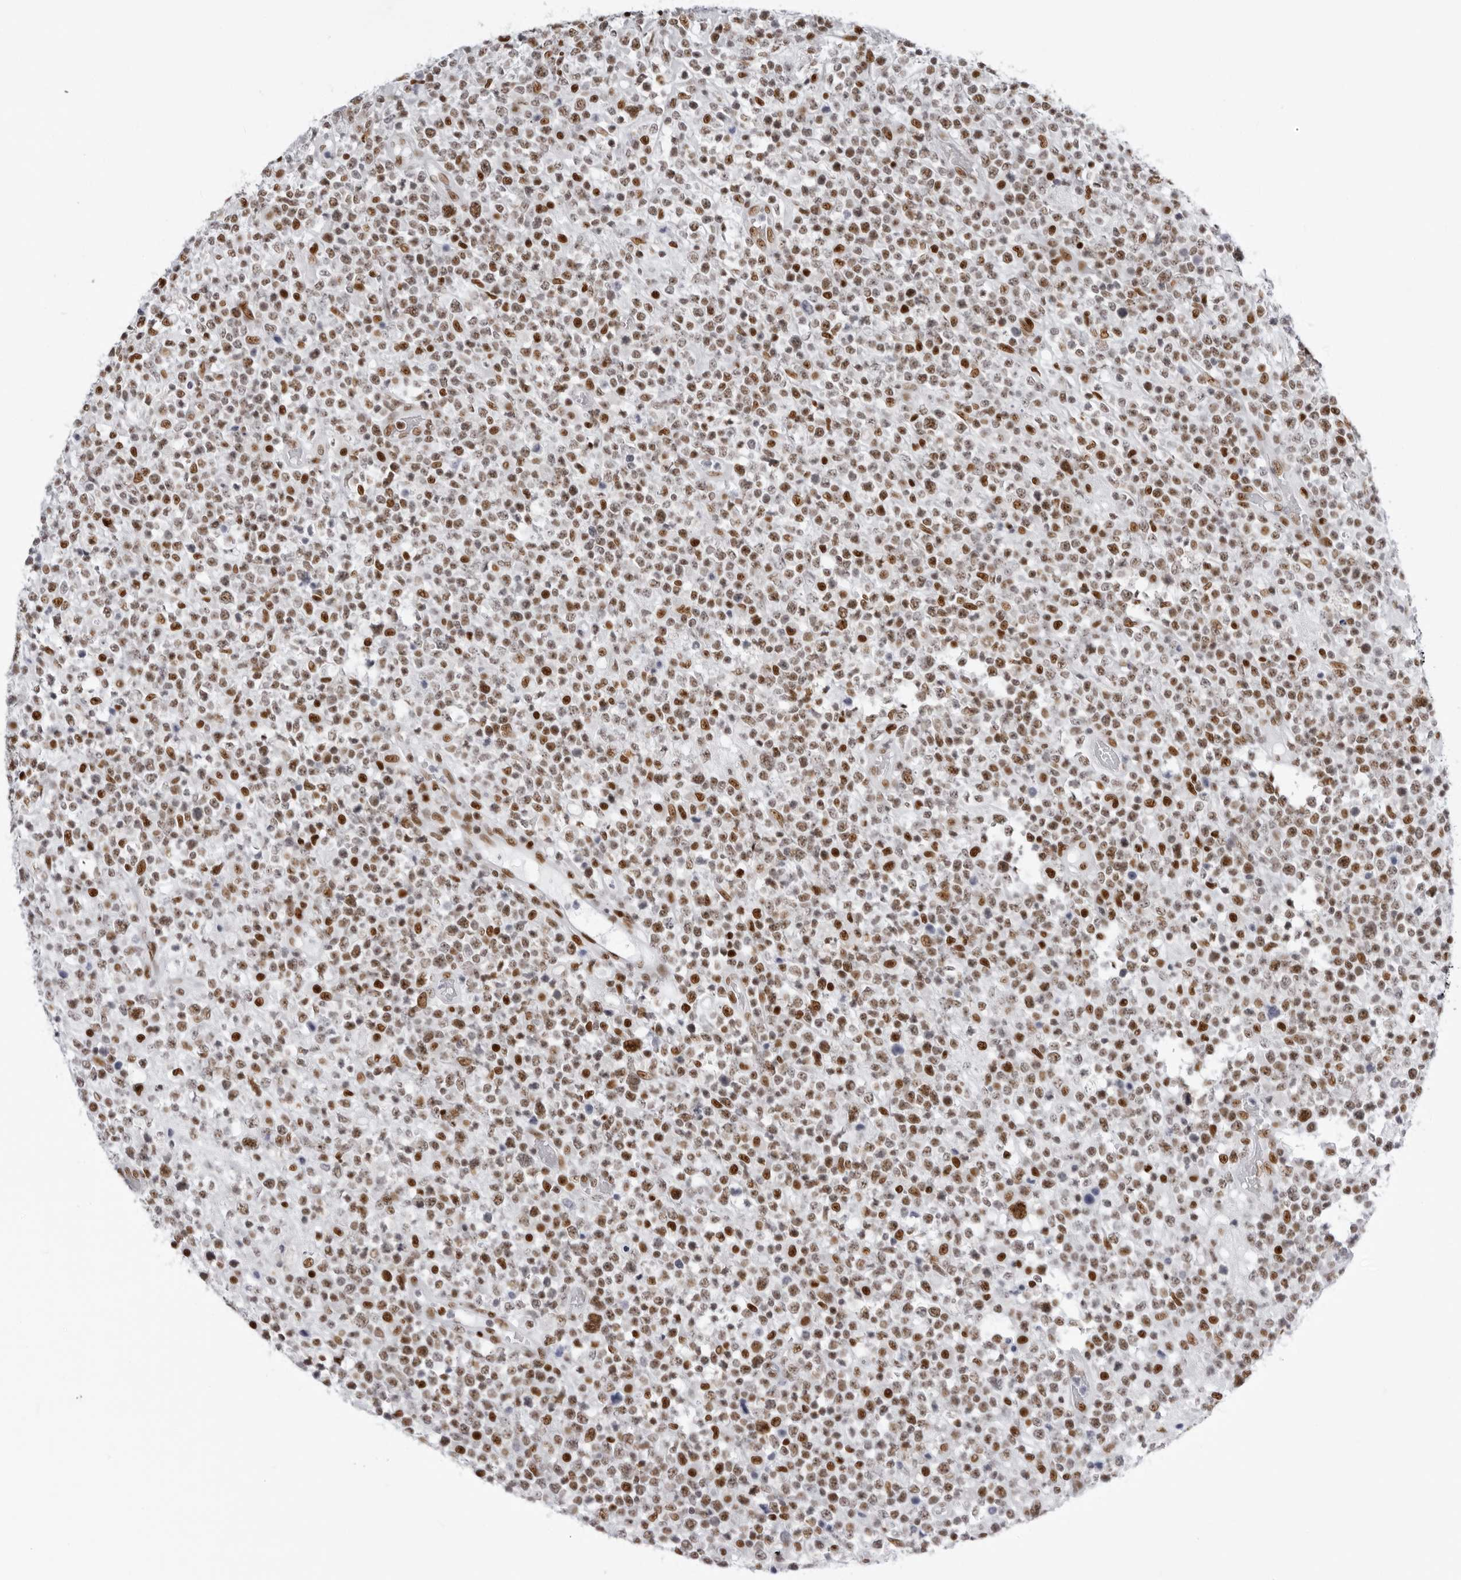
{"staining": {"intensity": "moderate", "quantity": ">75%", "location": "nuclear"}, "tissue": "lymphoma", "cell_type": "Tumor cells", "image_type": "cancer", "snomed": [{"axis": "morphology", "description": "Malignant lymphoma, non-Hodgkin's type, High grade"}, {"axis": "topography", "description": "Colon"}], "caption": "Human lymphoma stained with a brown dye exhibits moderate nuclear positive staining in about >75% of tumor cells.", "gene": "IRF2BP2", "patient": {"sex": "female", "age": 53}}